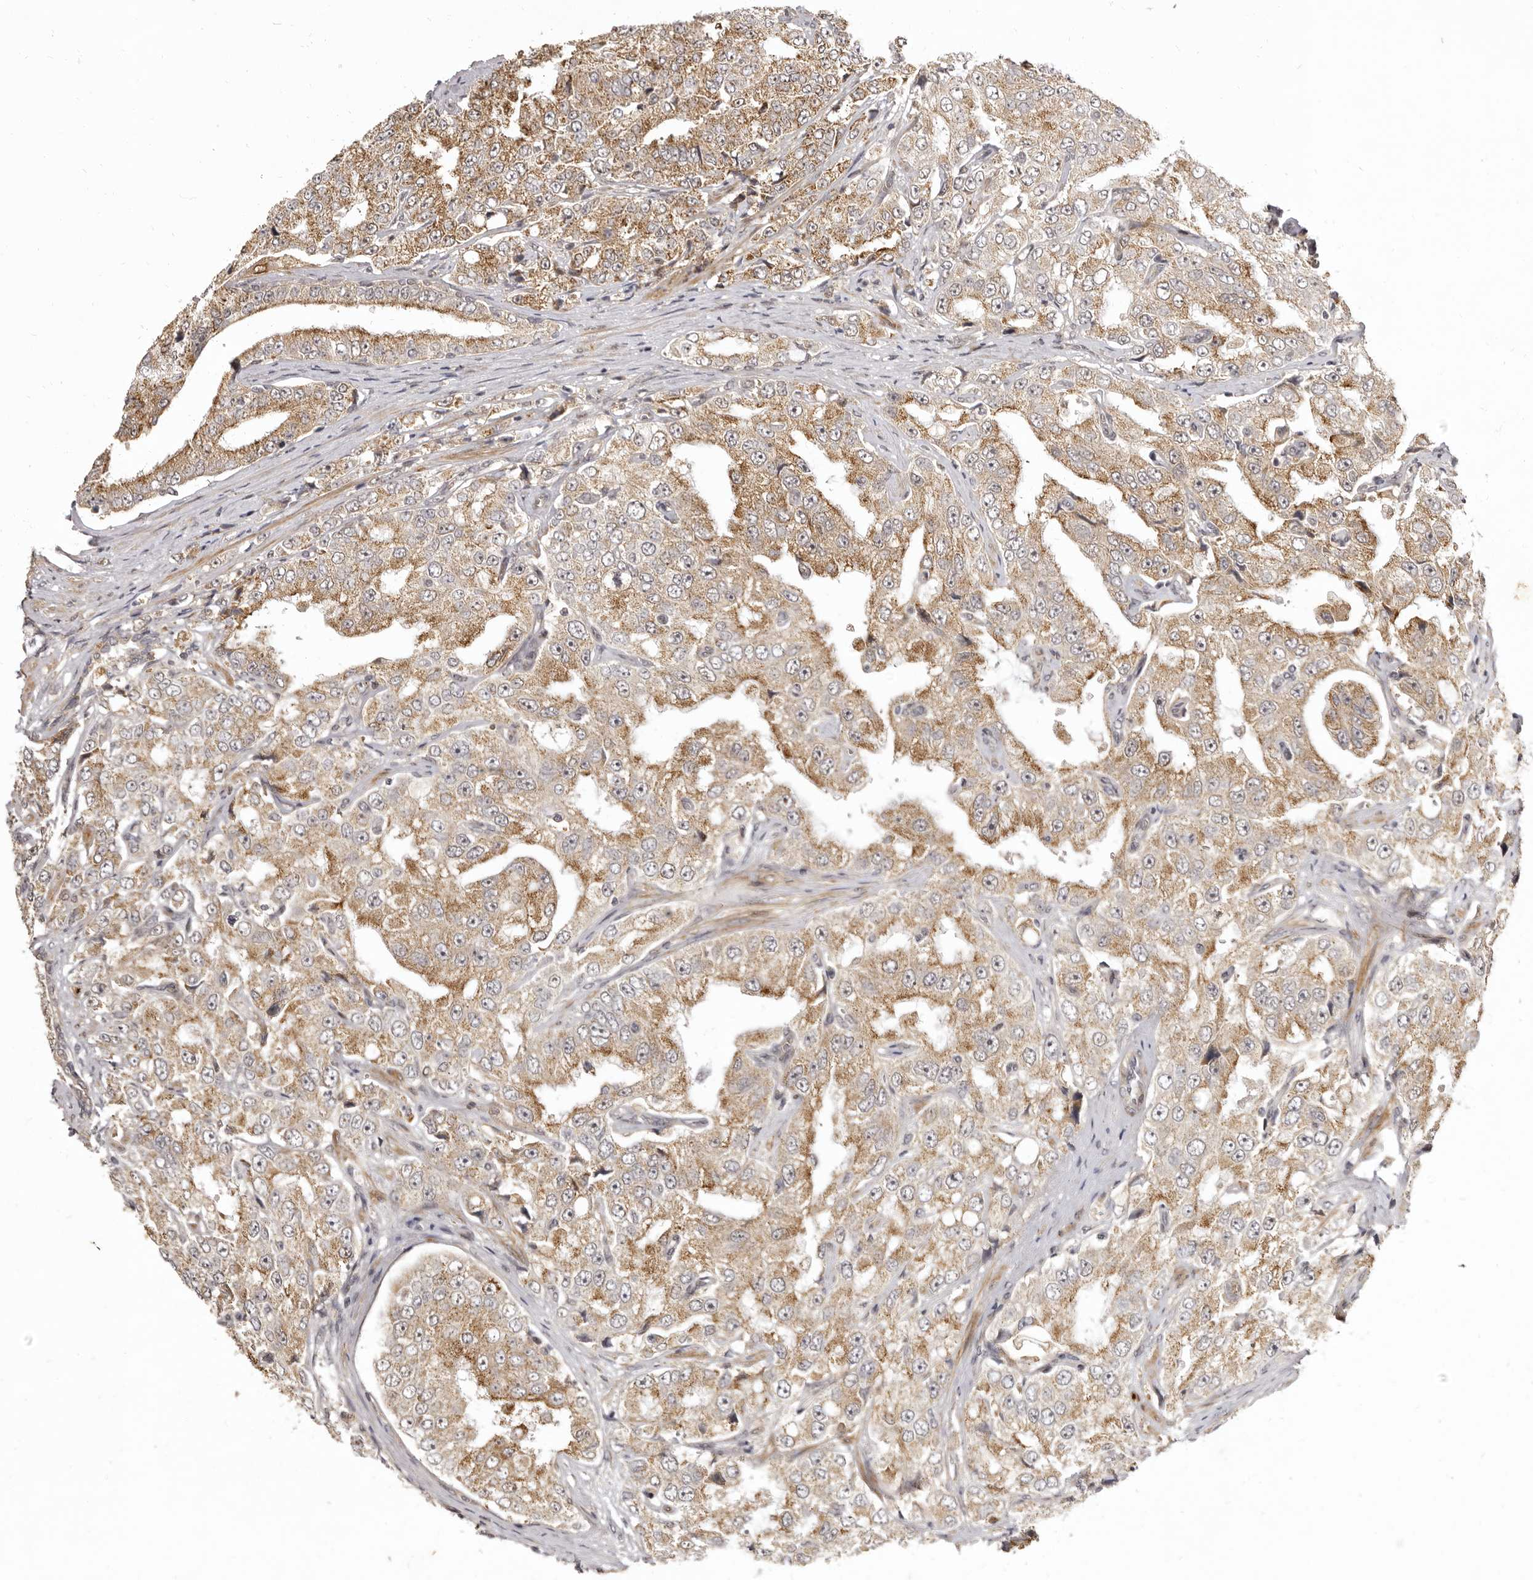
{"staining": {"intensity": "moderate", "quantity": ">75%", "location": "cytoplasmic/membranous"}, "tissue": "prostate cancer", "cell_type": "Tumor cells", "image_type": "cancer", "snomed": [{"axis": "morphology", "description": "Adenocarcinoma, High grade"}, {"axis": "topography", "description": "Prostate"}], "caption": "Immunohistochemistry (IHC) of human adenocarcinoma (high-grade) (prostate) exhibits medium levels of moderate cytoplasmic/membranous positivity in approximately >75% of tumor cells. The protein is stained brown, and the nuclei are stained in blue (DAB (3,3'-diaminobenzidine) IHC with brightfield microscopy, high magnification).", "gene": "ZNF326", "patient": {"sex": "male", "age": 58}}